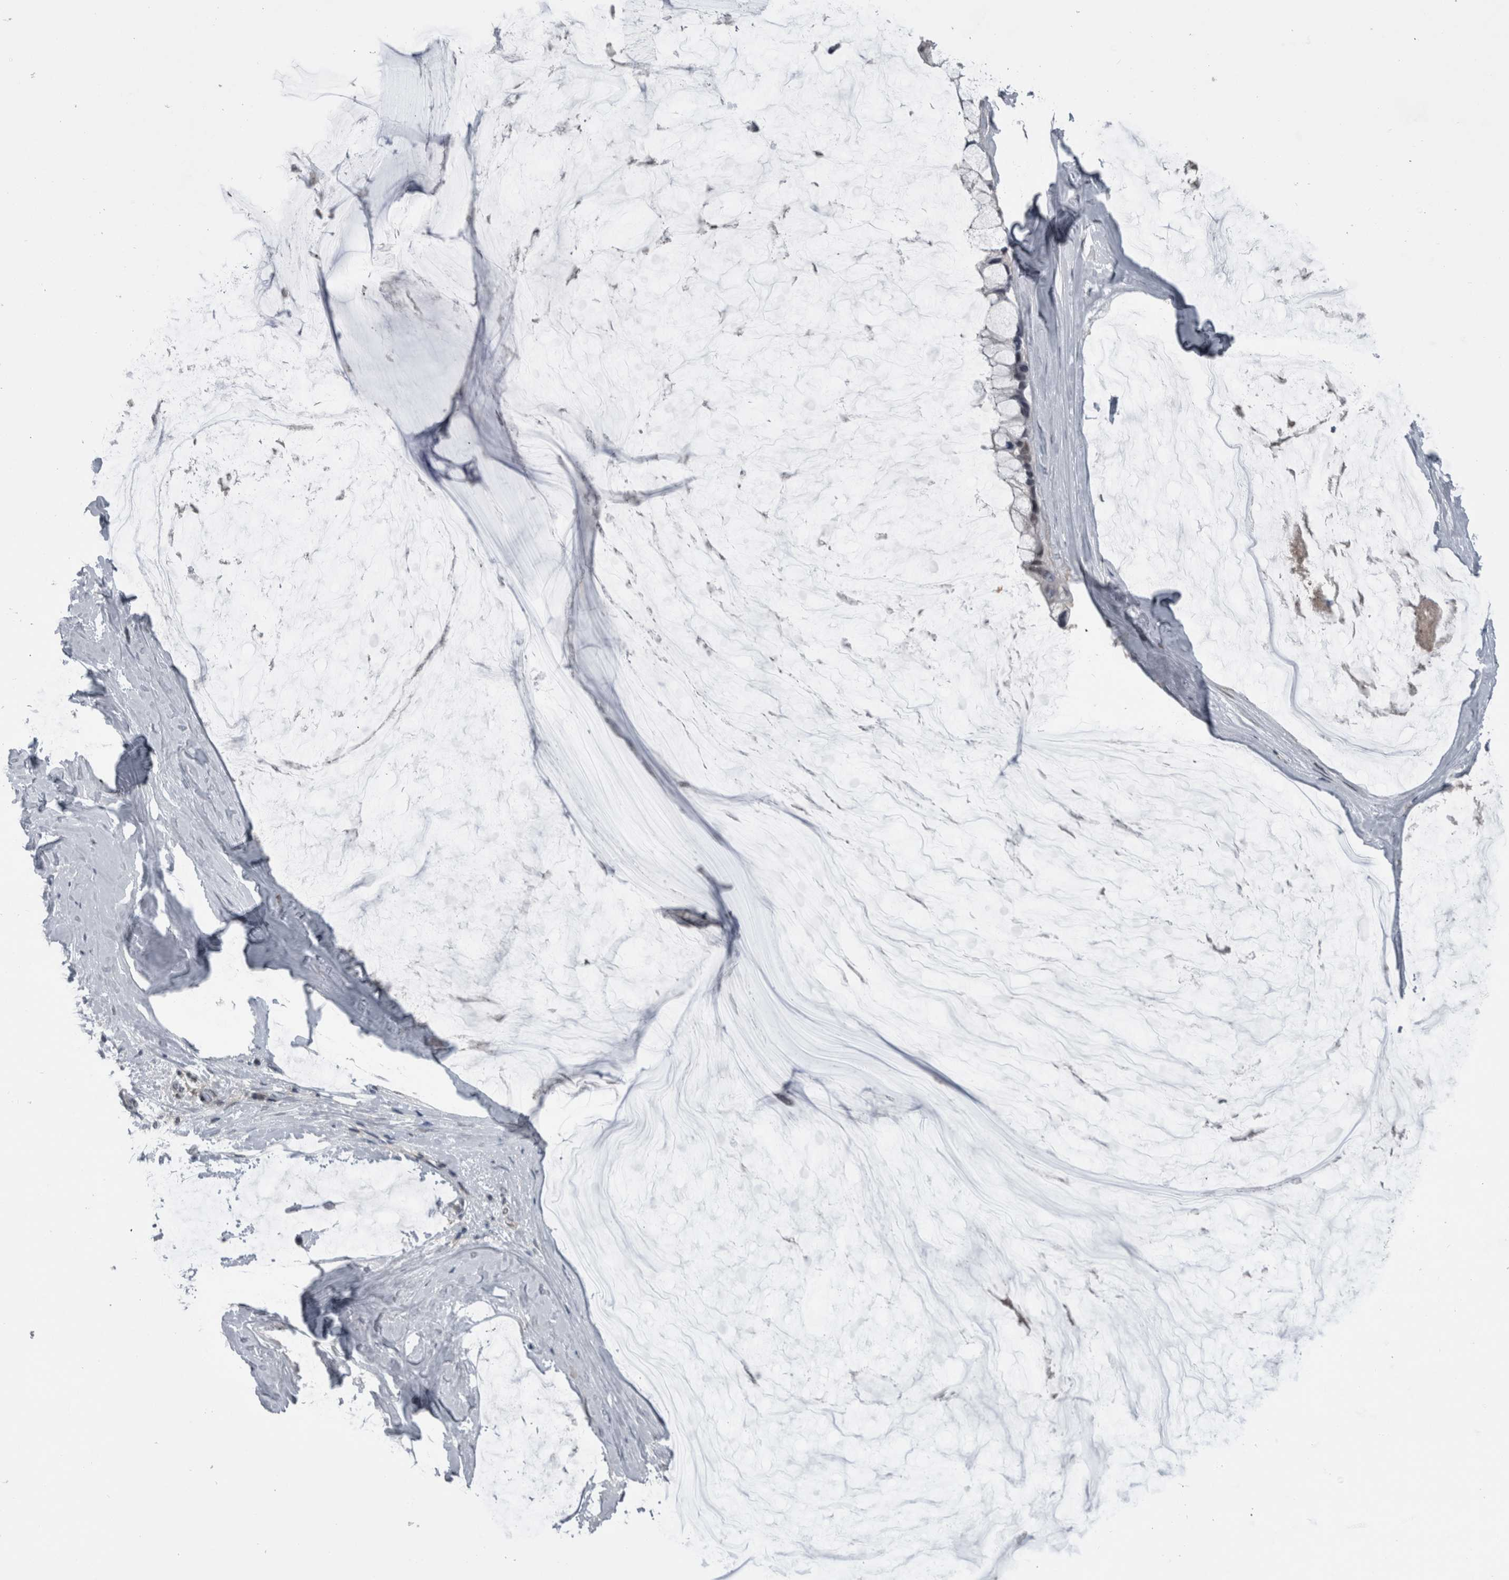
{"staining": {"intensity": "negative", "quantity": "none", "location": "none"}, "tissue": "ovarian cancer", "cell_type": "Tumor cells", "image_type": "cancer", "snomed": [{"axis": "morphology", "description": "Cystadenocarcinoma, mucinous, NOS"}, {"axis": "topography", "description": "Ovary"}], "caption": "Ovarian cancer (mucinous cystadenocarcinoma) was stained to show a protein in brown. There is no significant staining in tumor cells.", "gene": "ZBTB21", "patient": {"sex": "female", "age": 39}}